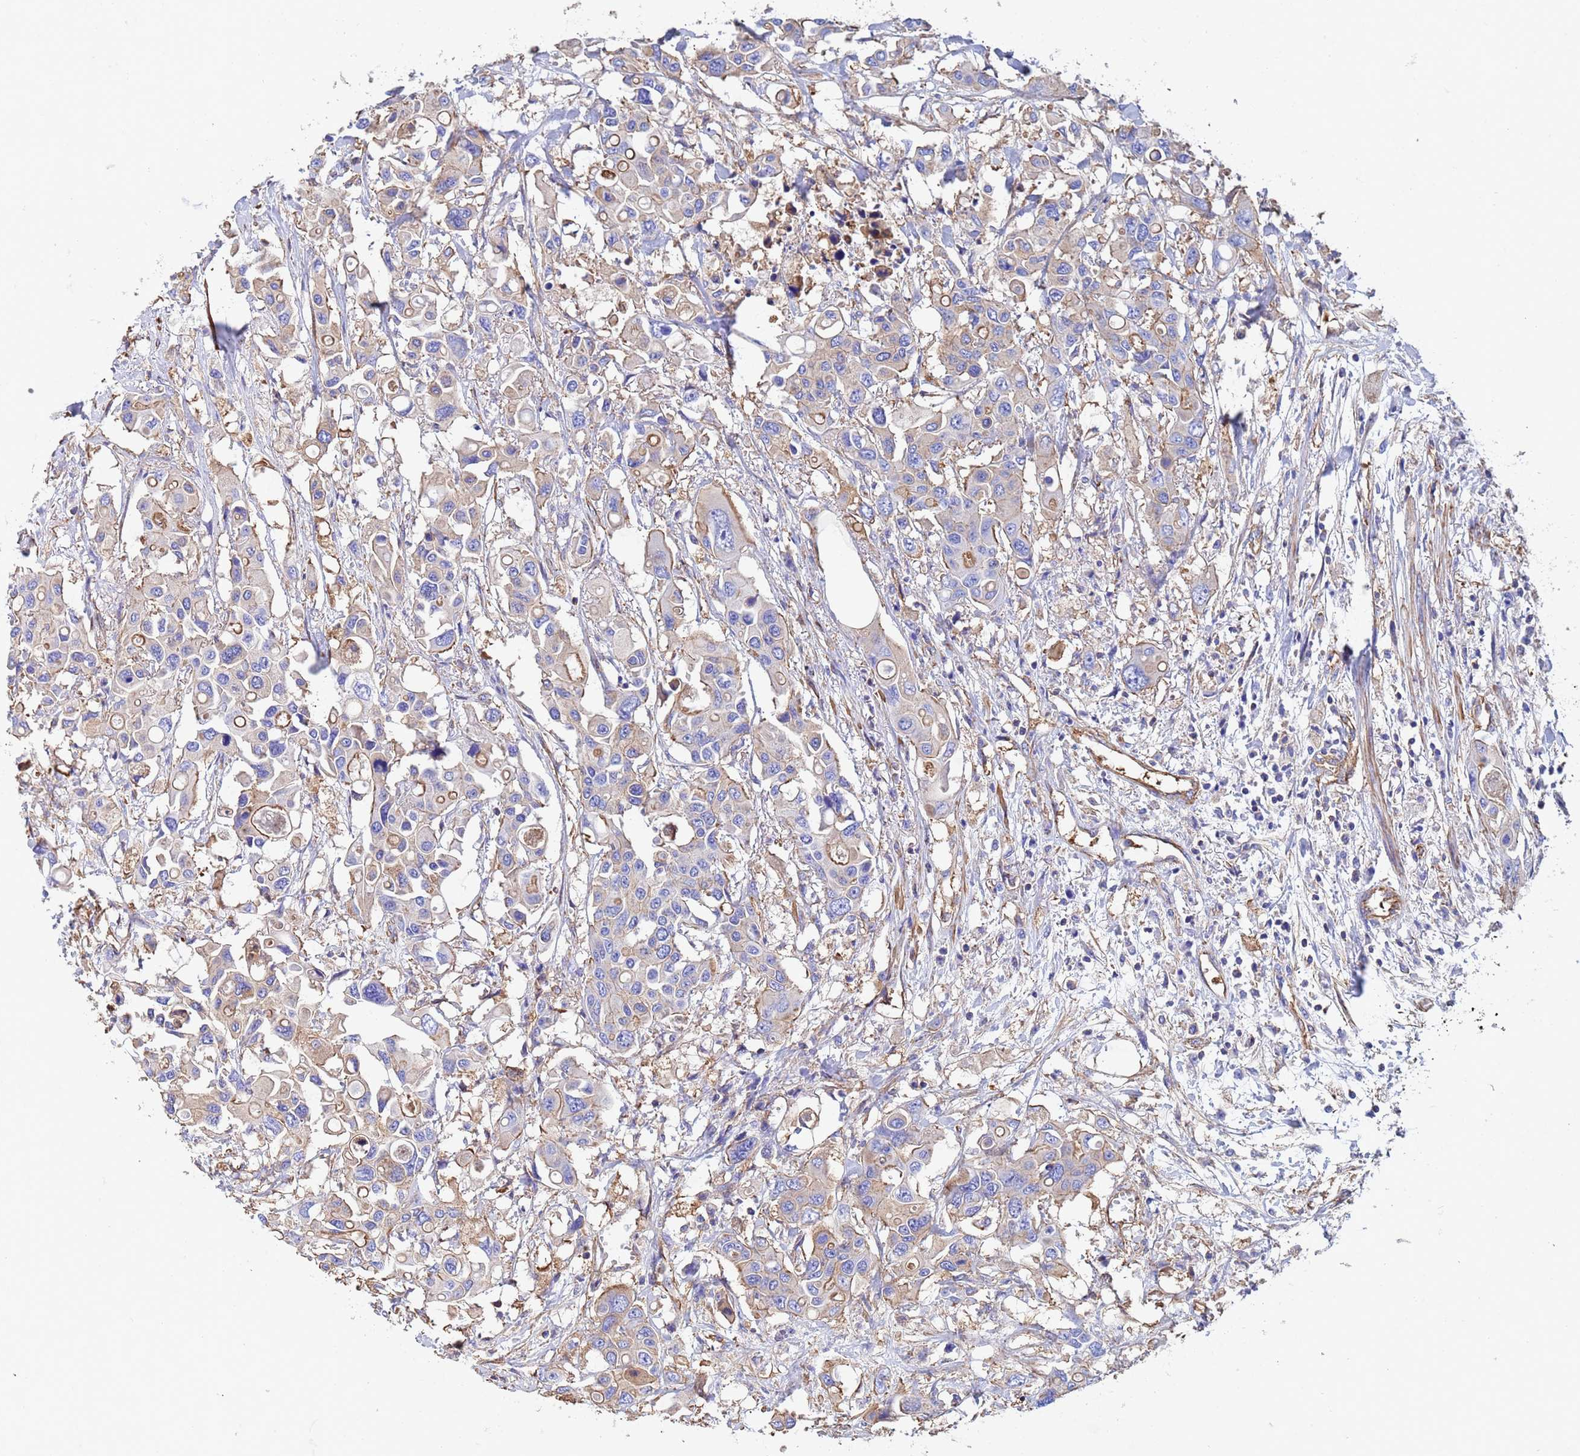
{"staining": {"intensity": "moderate", "quantity": "25%-75%", "location": "cytoplasmic/membranous"}, "tissue": "colorectal cancer", "cell_type": "Tumor cells", "image_type": "cancer", "snomed": [{"axis": "morphology", "description": "Adenocarcinoma, NOS"}, {"axis": "topography", "description": "Colon"}], "caption": "This micrograph shows immunohistochemistry (IHC) staining of human colorectal cancer, with medium moderate cytoplasmic/membranous staining in approximately 25%-75% of tumor cells.", "gene": "MYL12A", "patient": {"sex": "male", "age": 77}}